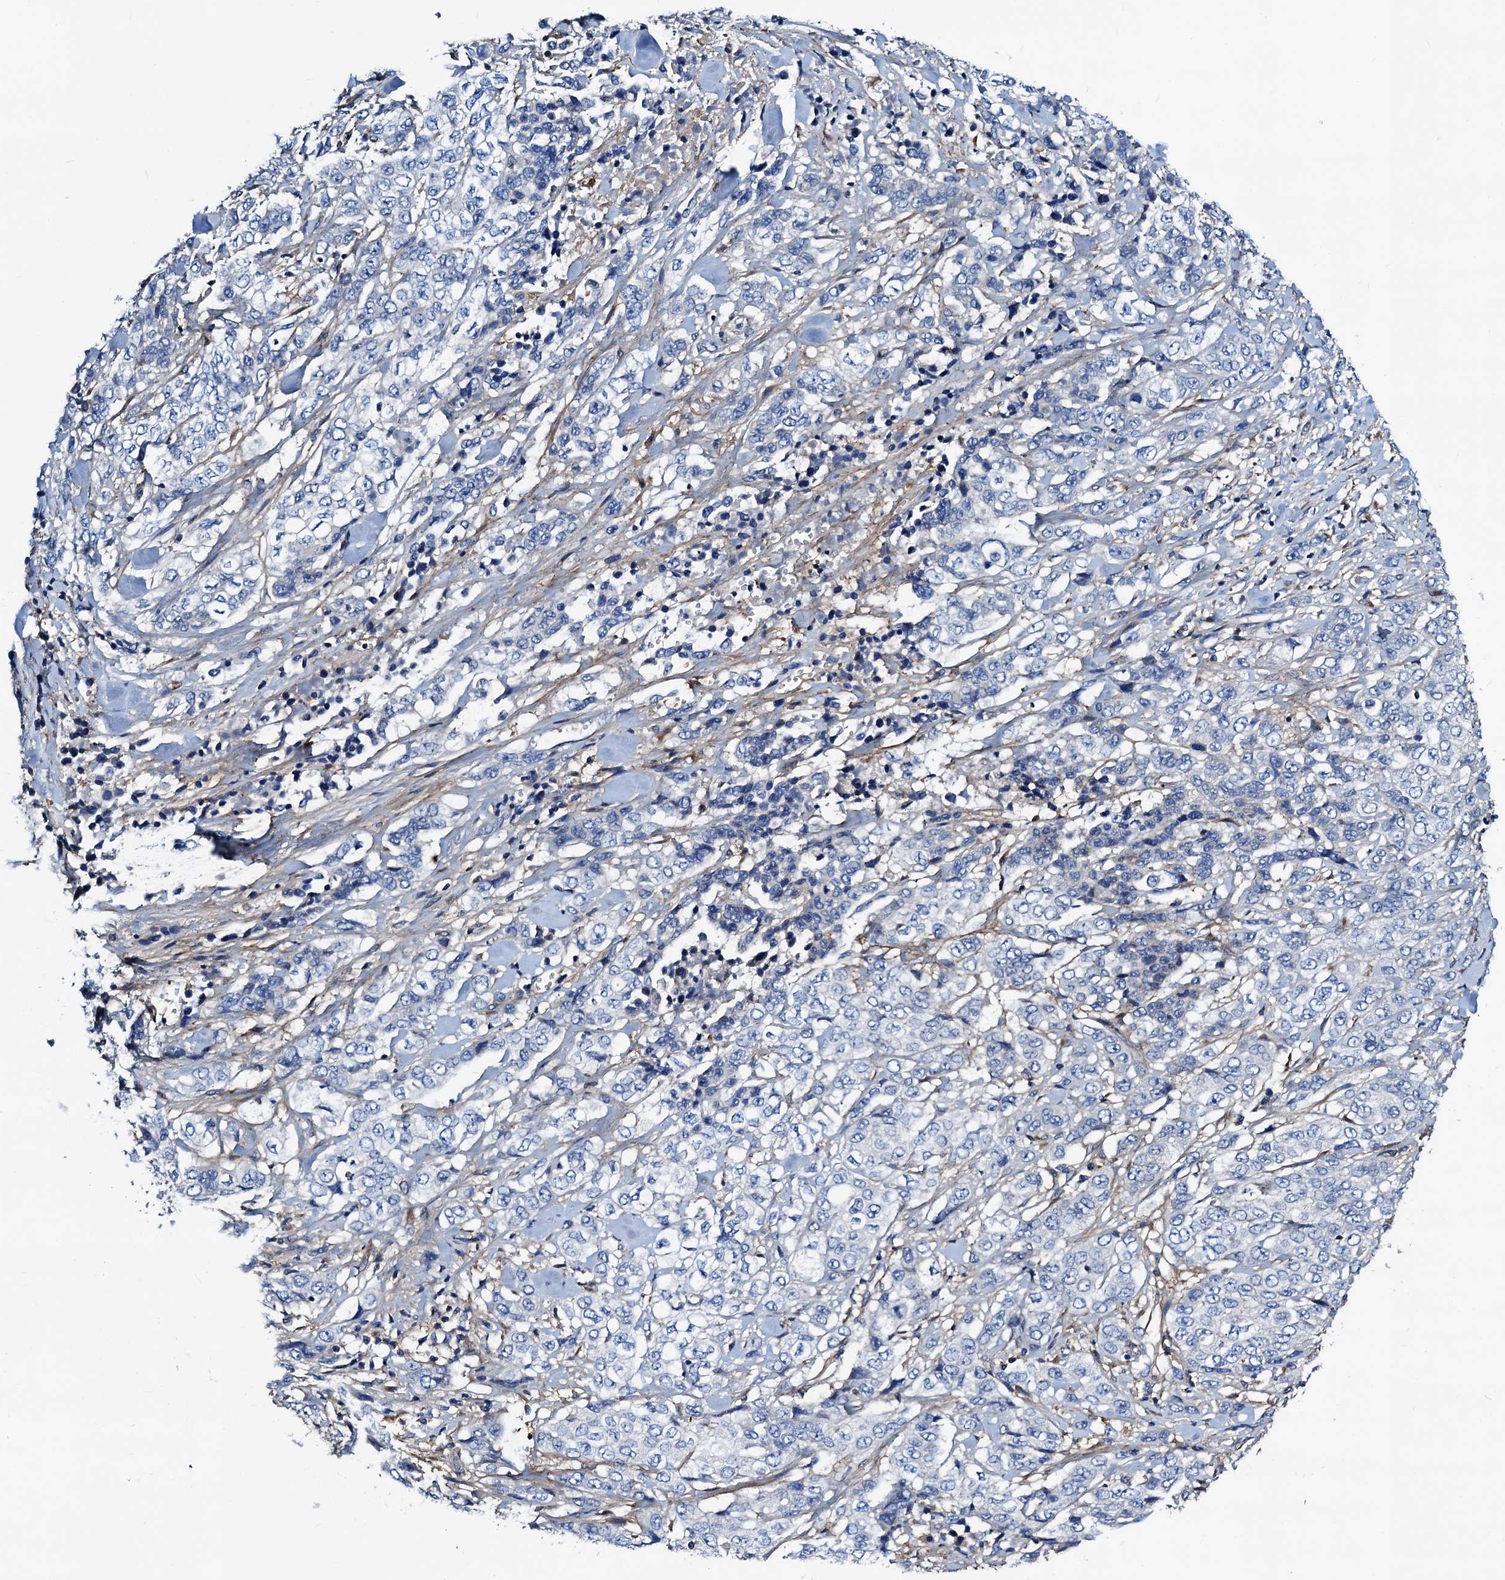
{"staining": {"intensity": "negative", "quantity": "none", "location": "none"}, "tissue": "stomach cancer", "cell_type": "Tumor cells", "image_type": "cancer", "snomed": [{"axis": "morphology", "description": "Adenocarcinoma, NOS"}, {"axis": "topography", "description": "Stomach, upper"}], "caption": "Tumor cells are negative for brown protein staining in stomach adenocarcinoma.", "gene": "GCOM1", "patient": {"sex": "male", "age": 62}}